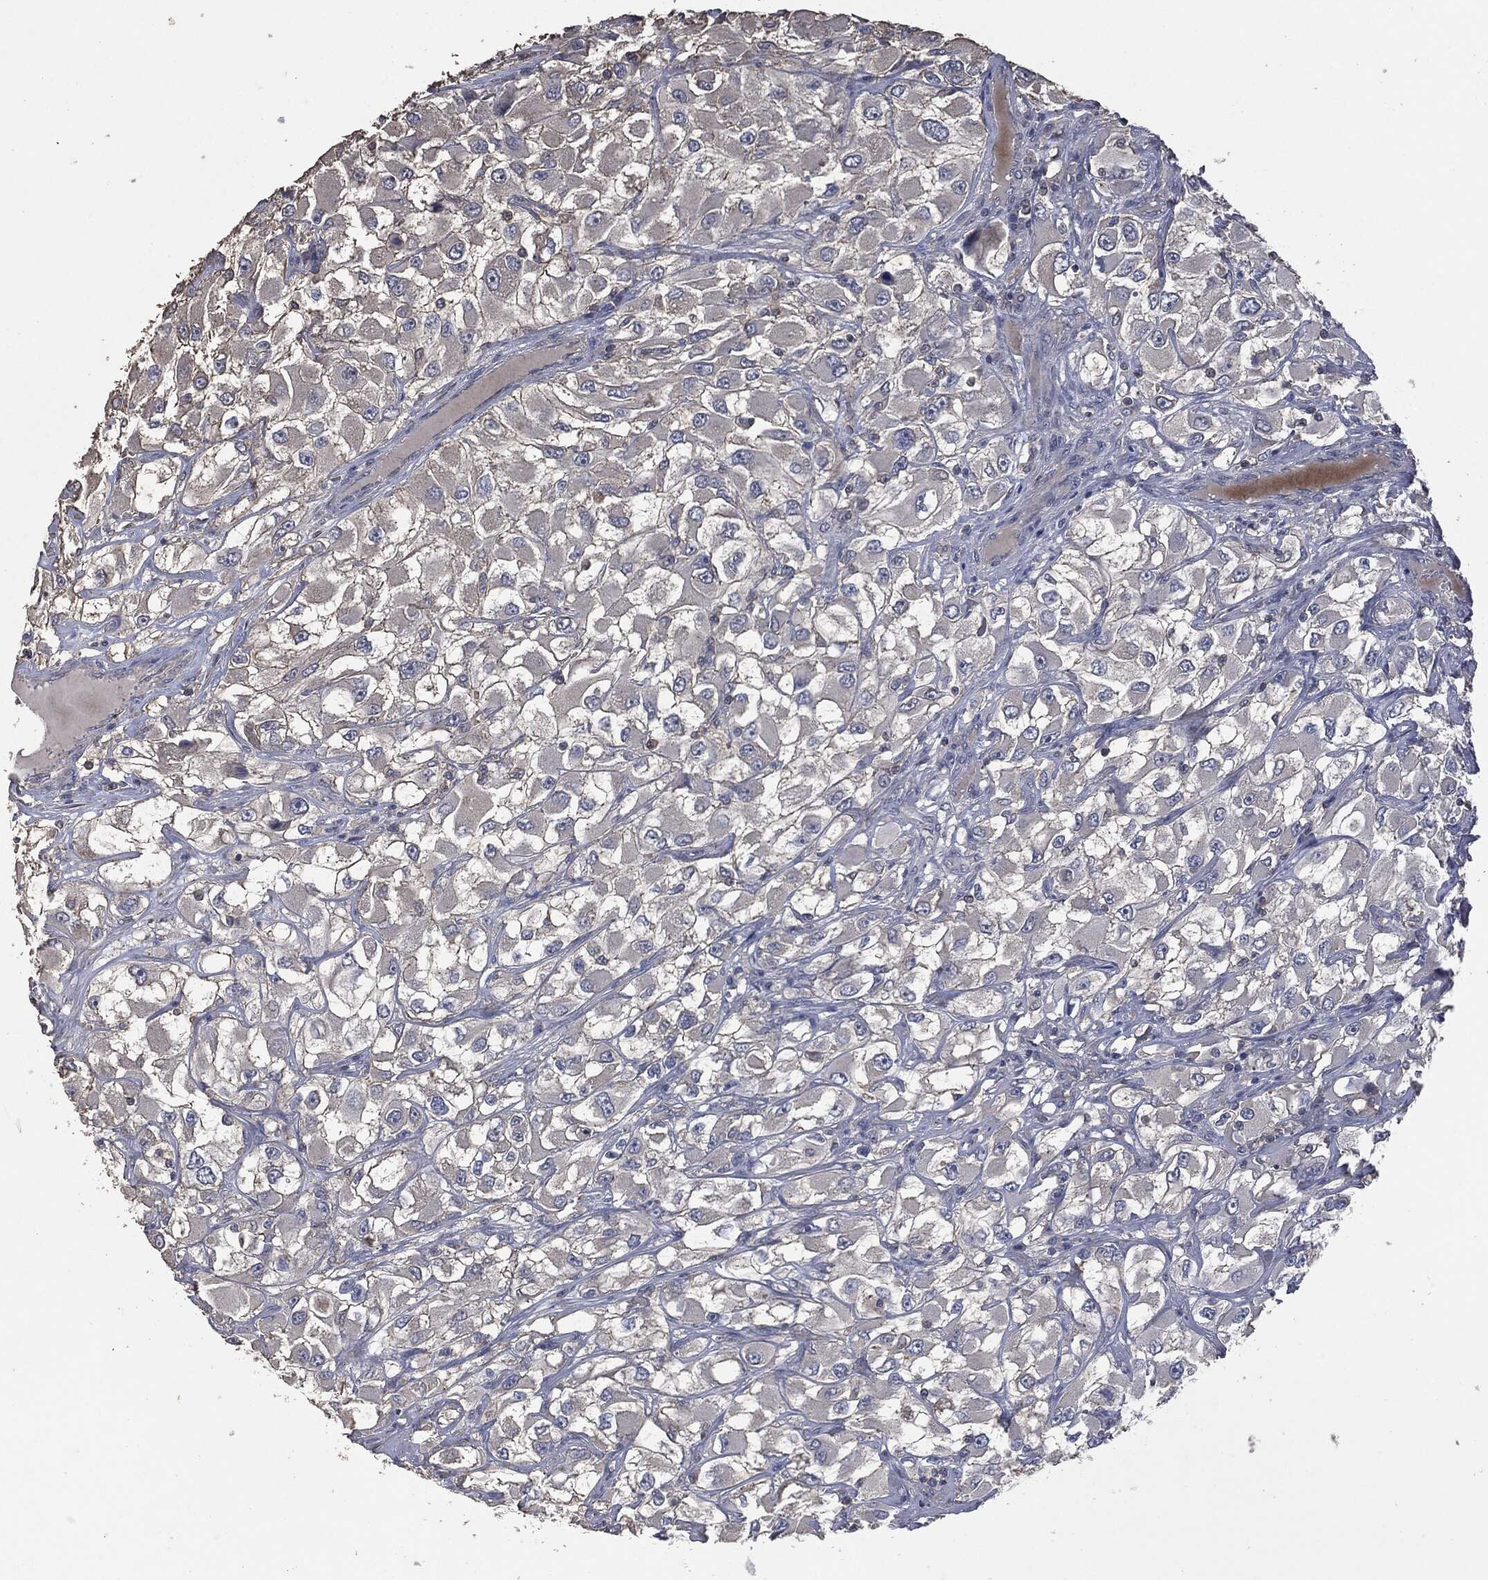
{"staining": {"intensity": "negative", "quantity": "none", "location": "none"}, "tissue": "renal cancer", "cell_type": "Tumor cells", "image_type": "cancer", "snomed": [{"axis": "morphology", "description": "Adenocarcinoma, NOS"}, {"axis": "topography", "description": "Kidney"}], "caption": "Tumor cells are negative for protein expression in human renal adenocarcinoma.", "gene": "MSLN", "patient": {"sex": "female", "age": 52}}